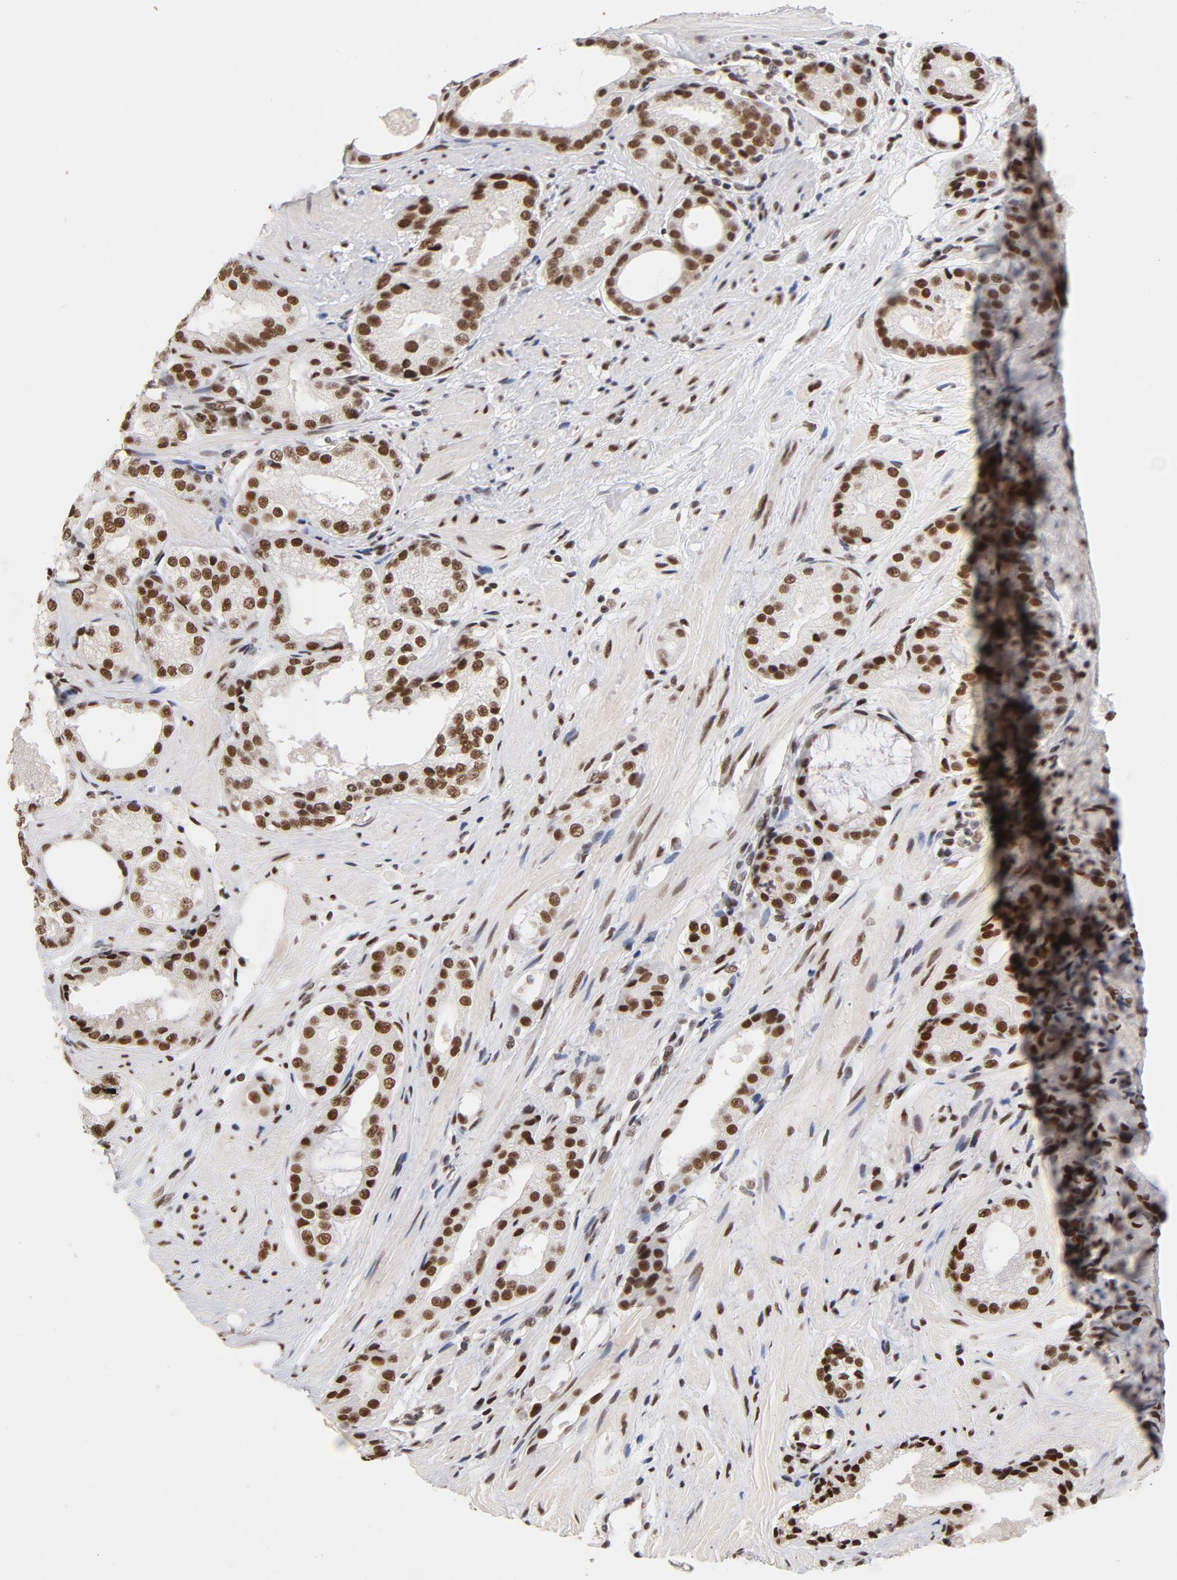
{"staining": {"intensity": "moderate", "quantity": ">75%", "location": "cytoplasmic/membranous,nuclear"}, "tissue": "prostate cancer", "cell_type": "Tumor cells", "image_type": "cancer", "snomed": [{"axis": "morphology", "description": "Adenocarcinoma, Medium grade"}, {"axis": "topography", "description": "Prostate"}], "caption": "A histopathology image of human medium-grade adenocarcinoma (prostate) stained for a protein shows moderate cytoplasmic/membranous and nuclear brown staining in tumor cells.", "gene": "TP53BP1", "patient": {"sex": "male", "age": 60}}